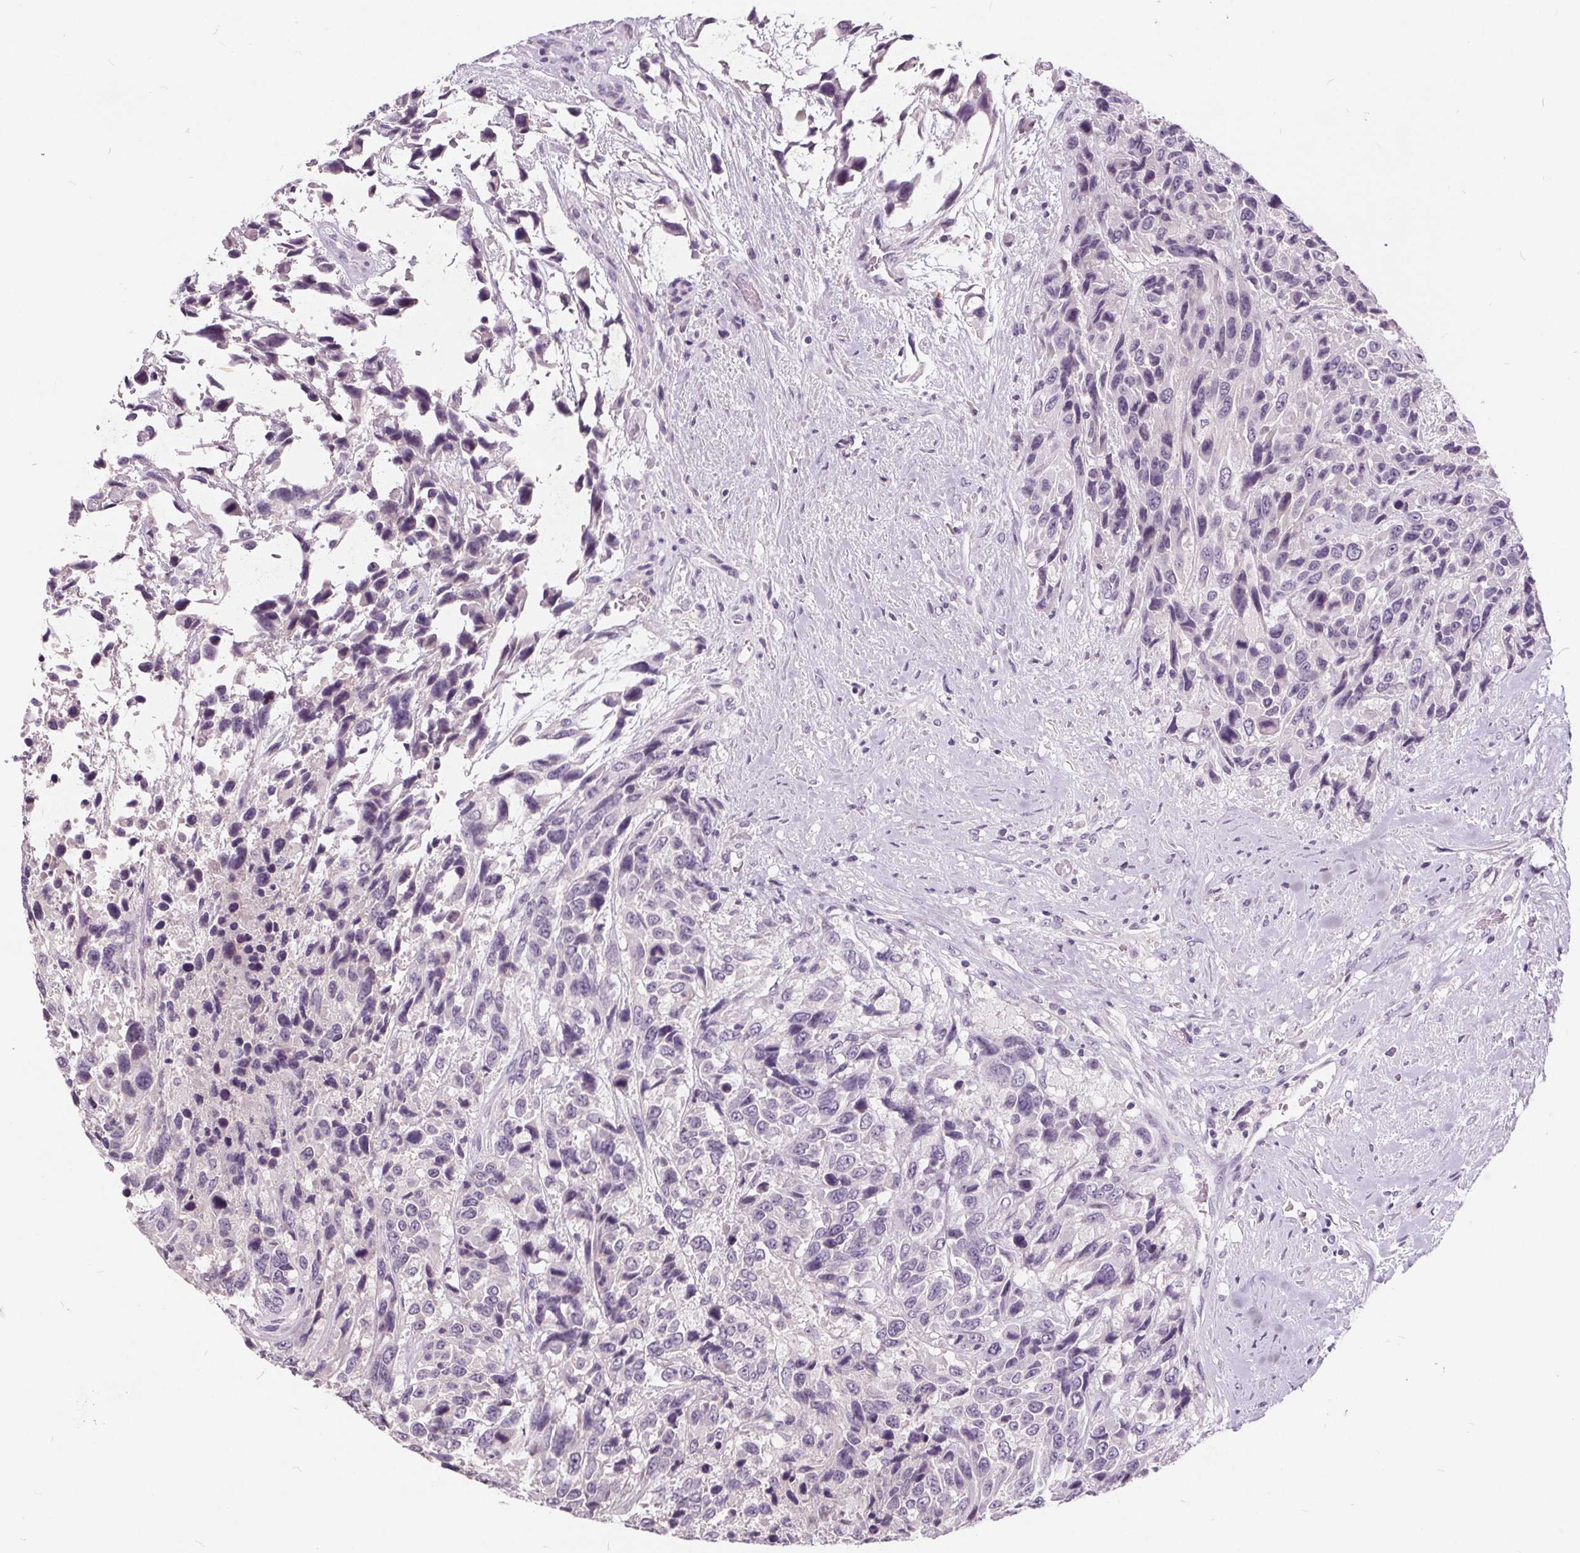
{"staining": {"intensity": "negative", "quantity": "none", "location": "none"}, "tissue": "urothelial cancer", "cell_type": "Tumor cells", "image_type": "cancer", "snomed": [{"axis": "morphology", "description": "Urothelial carcinoma, High grade"}, {"axis": "topography", "description": "Urinary bladder"}], "caption": "Immunohistochemical staining of human high-grade urothelial carcinoma displays no significant expression in tumor cells. (Brightfield microscopy of DAB immunohistochemistry at high magnification).", "gene": "PLA2G2E", "patient": {"sex": "female", "age": 70}}